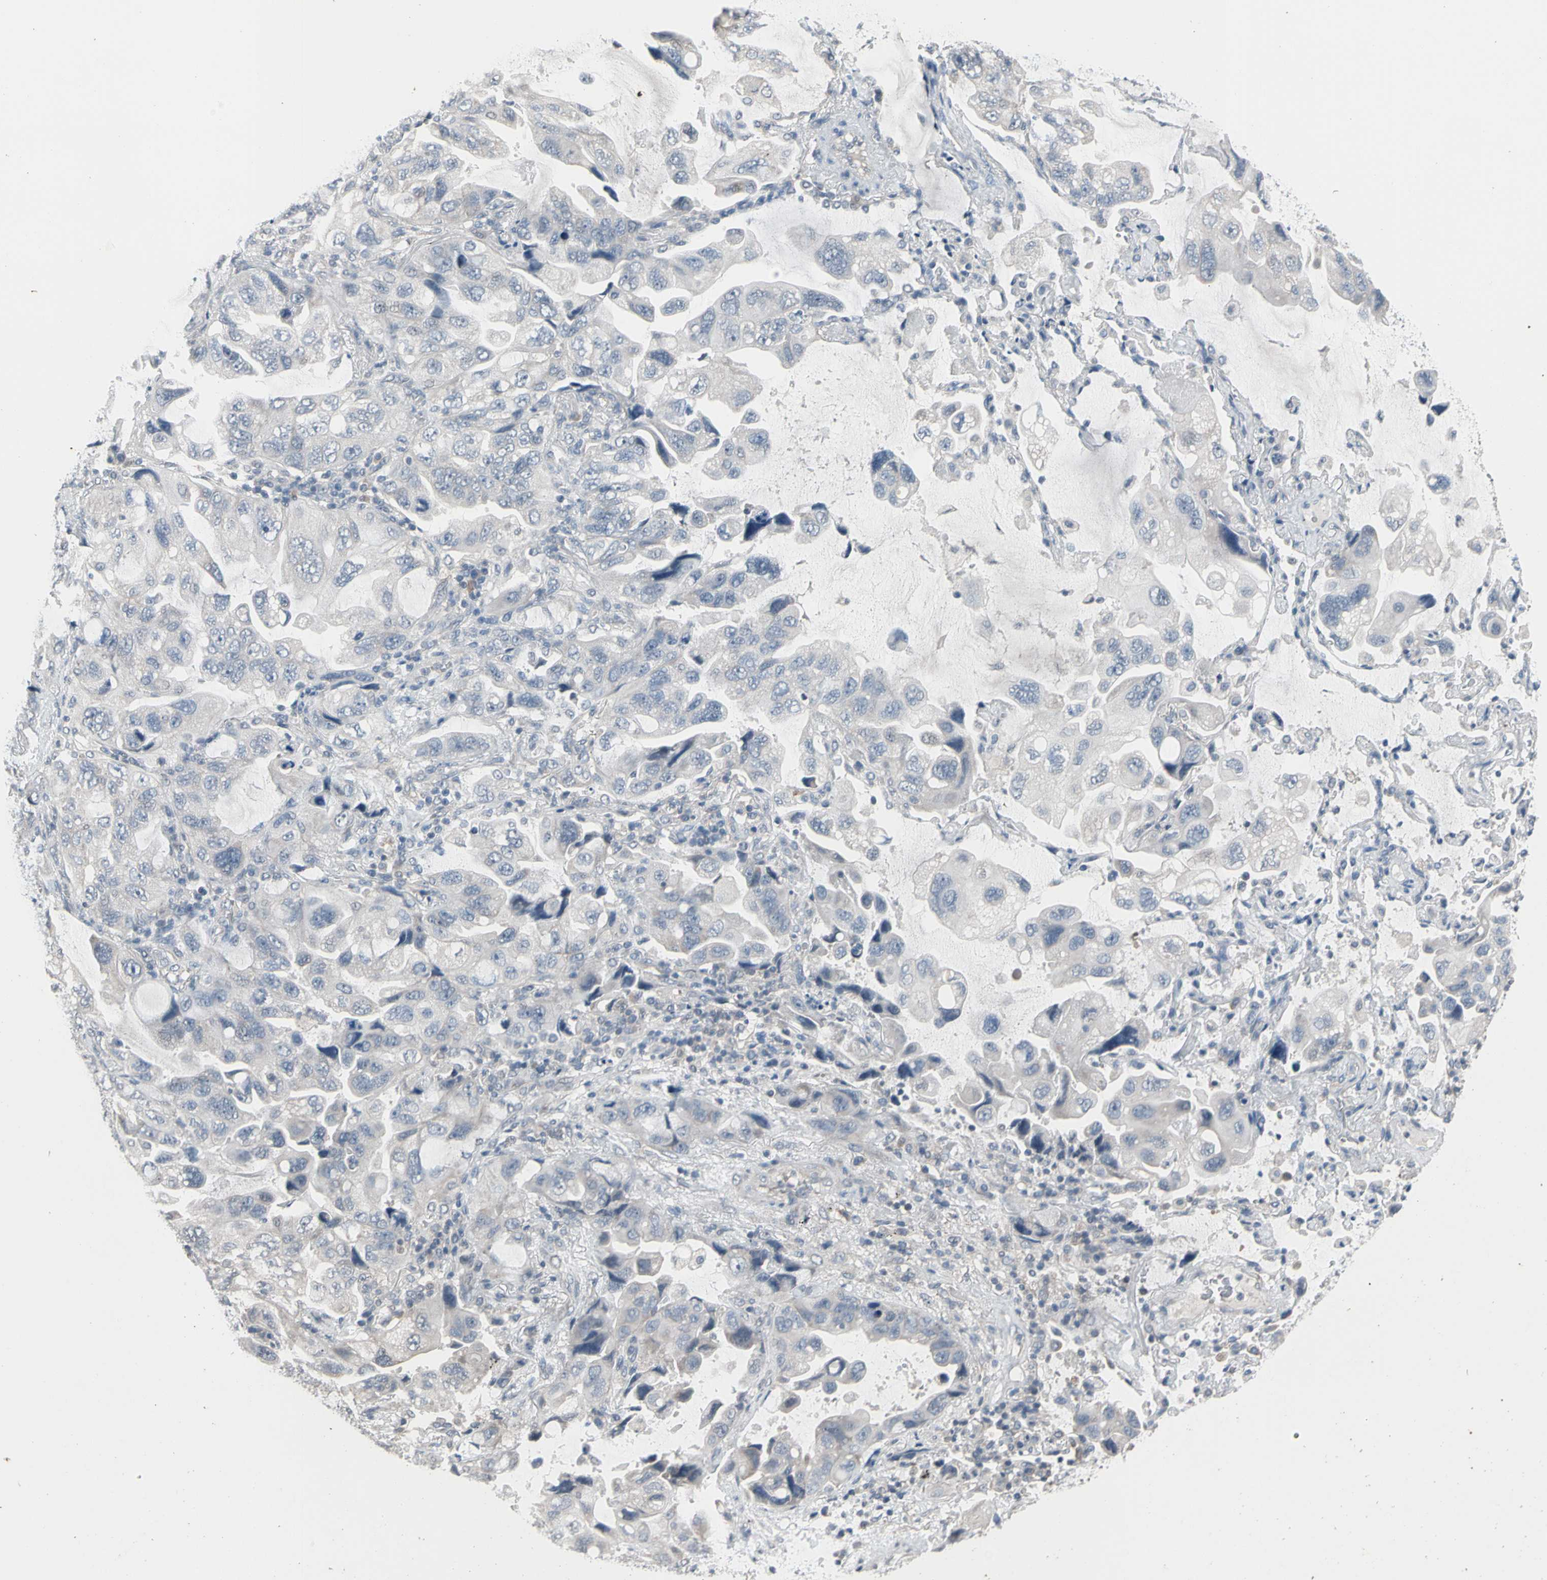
{"staining": {"intensity": "negative", "quantity": "none", "location": "none"}, "tissue": "lung cancer", "cell_type": "Tumor cells", "image_type": "cancer", "snomed": [{"axis": "morphology", "description": "Squamous cell carcinoma, NOS"}, {"axis": "topography", "description": "Lung"}], "caption": "Immunohistochemistry image of lung cancer (squamous cell carcinoma) stained for a protein (brown), which exhibits no staining in tumor cells.", "gene": "SV2A", "patient": {"sex": "female", "age": 73}}